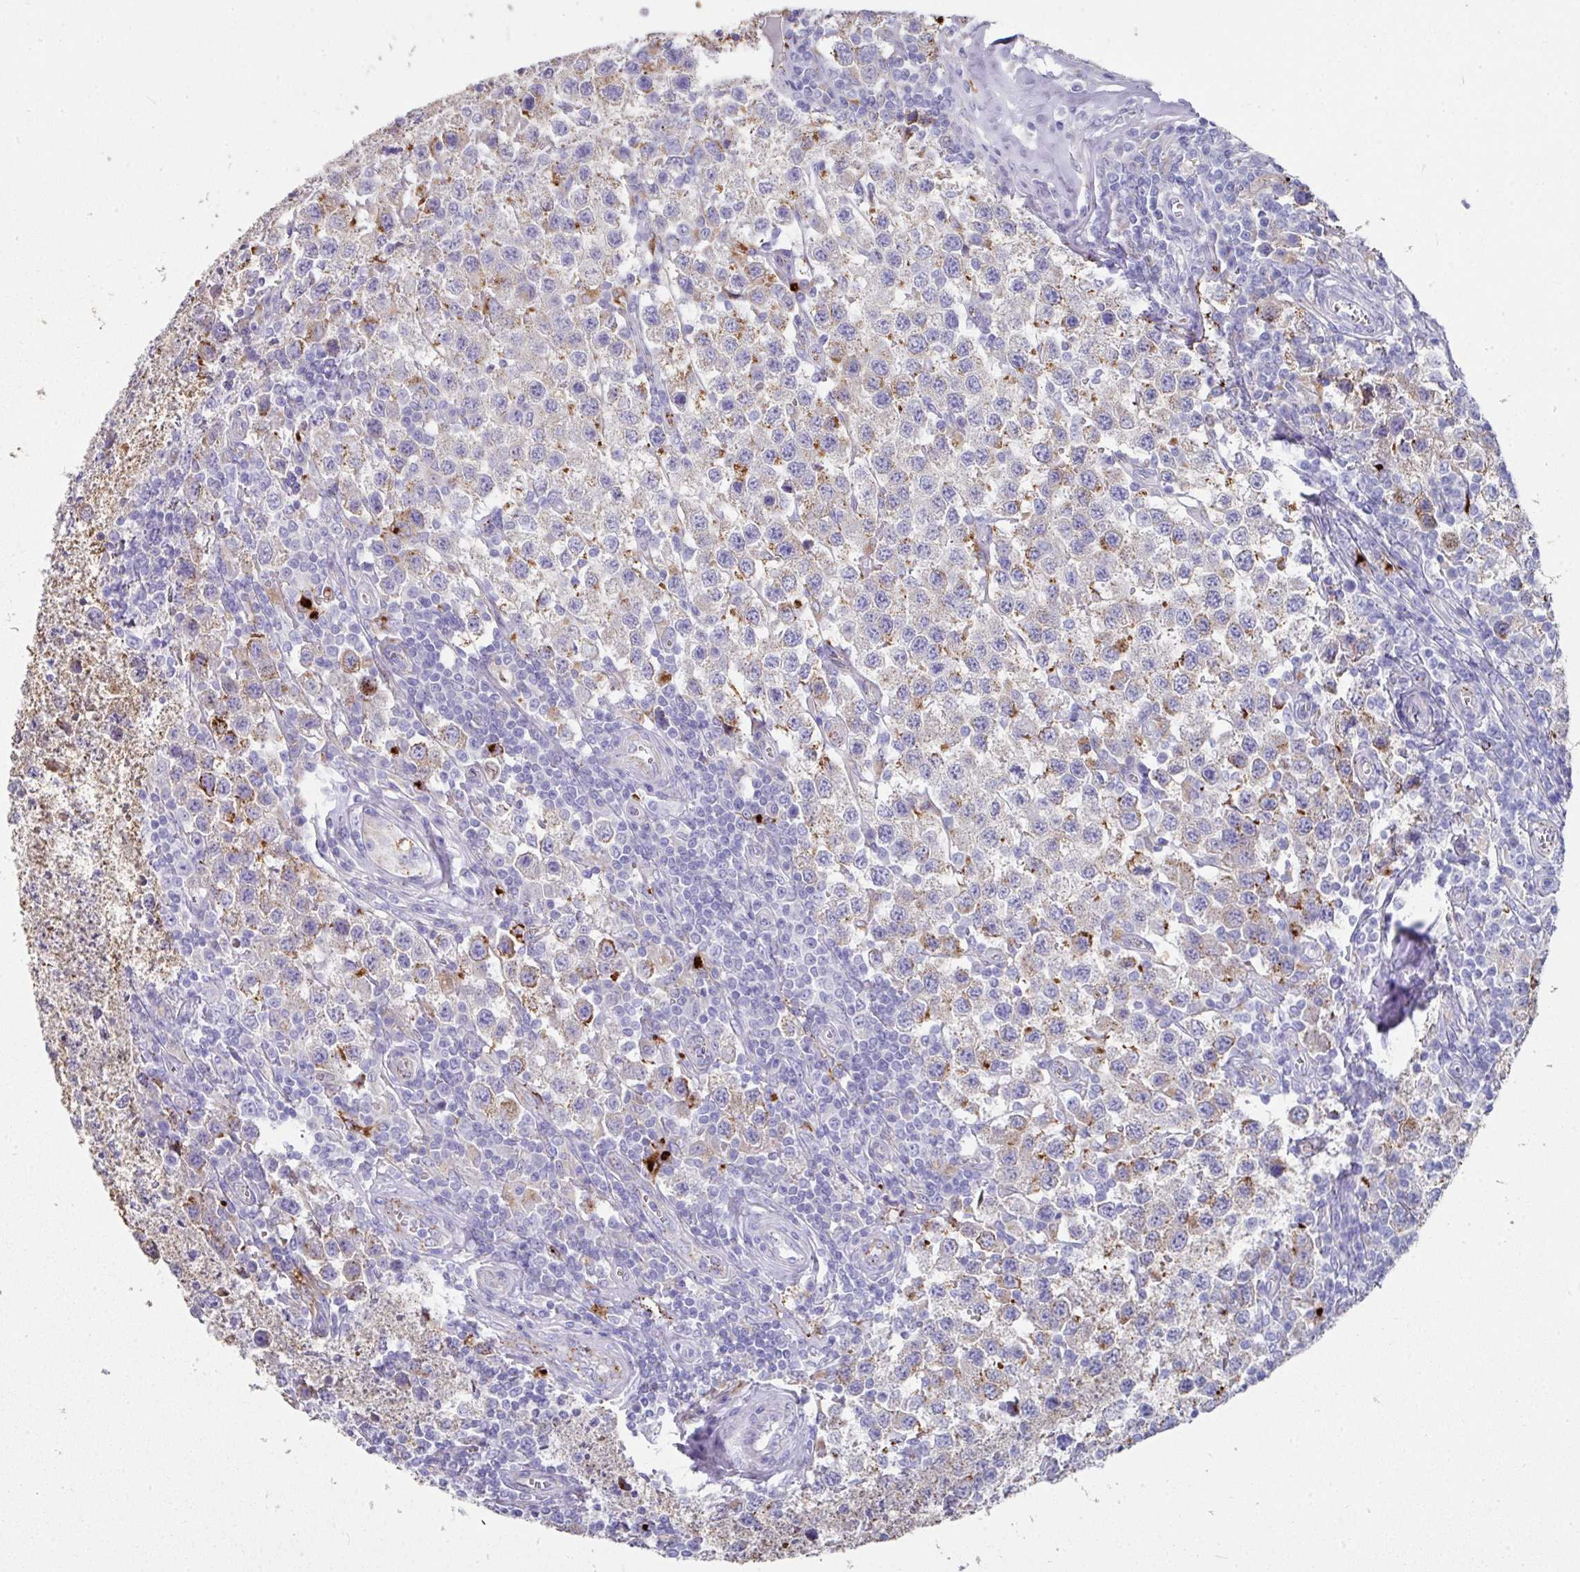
{"staining": {"intensity": "moderate", "quantity": "<25%", "location": "cytoplasmic/membranous"}, "tissue": "testis cancer", "cell_type": "Tumor cells", "image_type": "cancer", "snomed": [{"axis": "morphology", "description": "Seminoma, NOS"}, {"axis": "topography", "description": "Testis"}], "caption": "A brown stain shows moderate cytoplasmic/membranous expression of a protein in human seminoma (testis) tumor cells. Ihc stains the protein of interest in brown and the nuclei are stained blue.", "gene": "CPVL", "patient": {"sex": "male", "age": 34}}